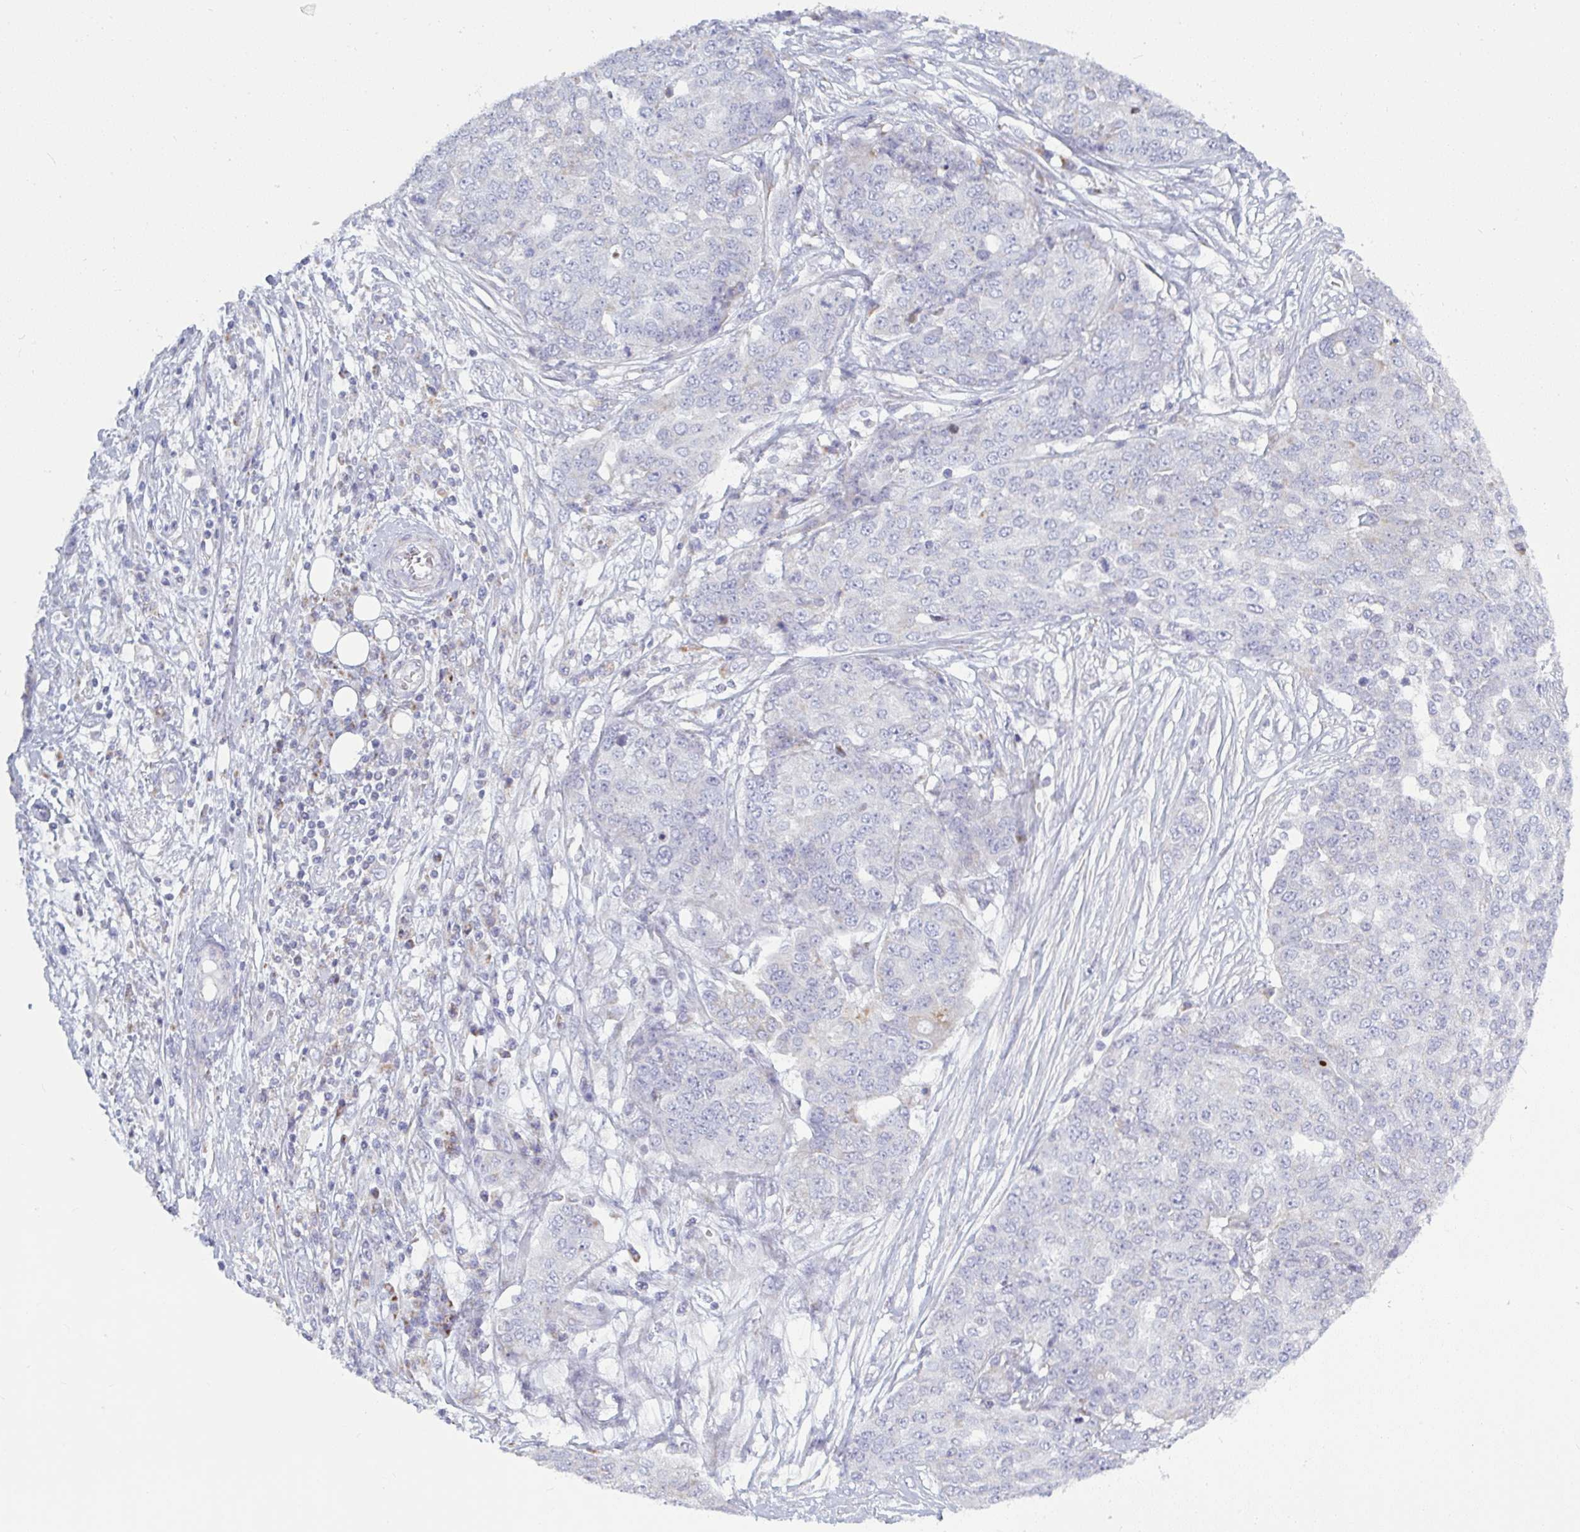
{"staining": {"intensity": "negative", "quantity": "none", "location": "none"}, "tissue": "ovarian cancer", "cell_type": "Tumor cells", "image_type": "cancer", "snomed": [{"axis": "morphology", "description": "Cystadenocarcinoma, serous, NOS"}, {"axis": "topography", "description": "Soft tissue"}, {"axis": "topography", "description": "Ovary"}], "caption": "Tumor cells show no significant protein expression in ovarian cancer (serous cystadenocarcinoma).", "gene": "ATG9A", "patient": {"sex": "female", "age": 57}}